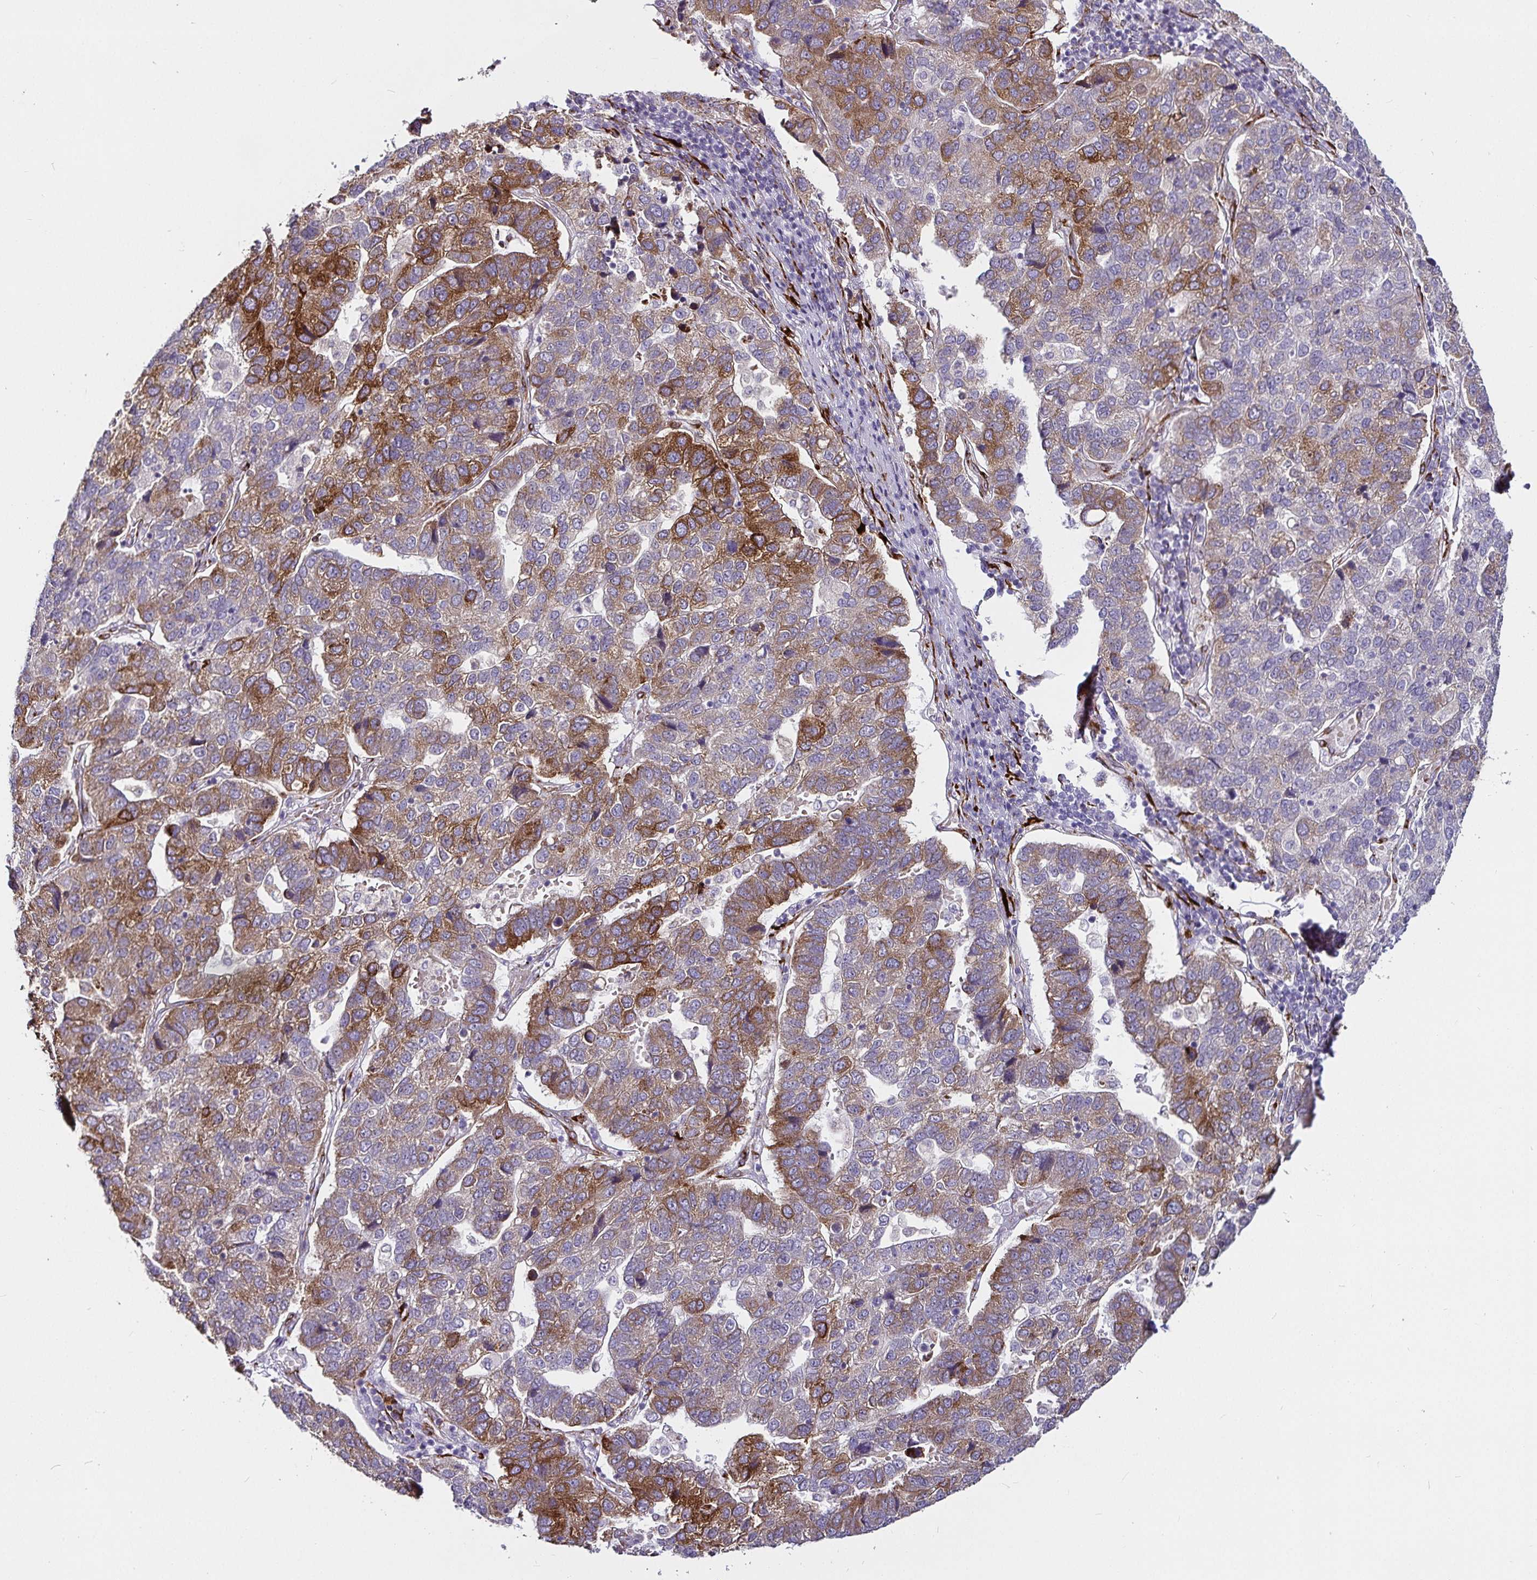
{"staining": {"intensity": "strong", "quantity": "25%-75%", "location": "cytoplasmic/membranous"}, "tissue": "pancreatic cancer", "cell_type": "Tumor cells", "image_type": "cancer", "snomed": [{"axis": "morphology", "description": "Adenocarcinoma, NOS"}, {"axis": "topography", "description": "Pancreas"}], "caption": "IHC micrograph of human adenocarcinoma (pancreatic) stained for a protein (brown), which displays high levels of strong cytoplasmic/membranous staining in approximately 25%-75% of tumor cells.", "gene": "P4HA2", "patient": {"sex": "female", "age": 61}}